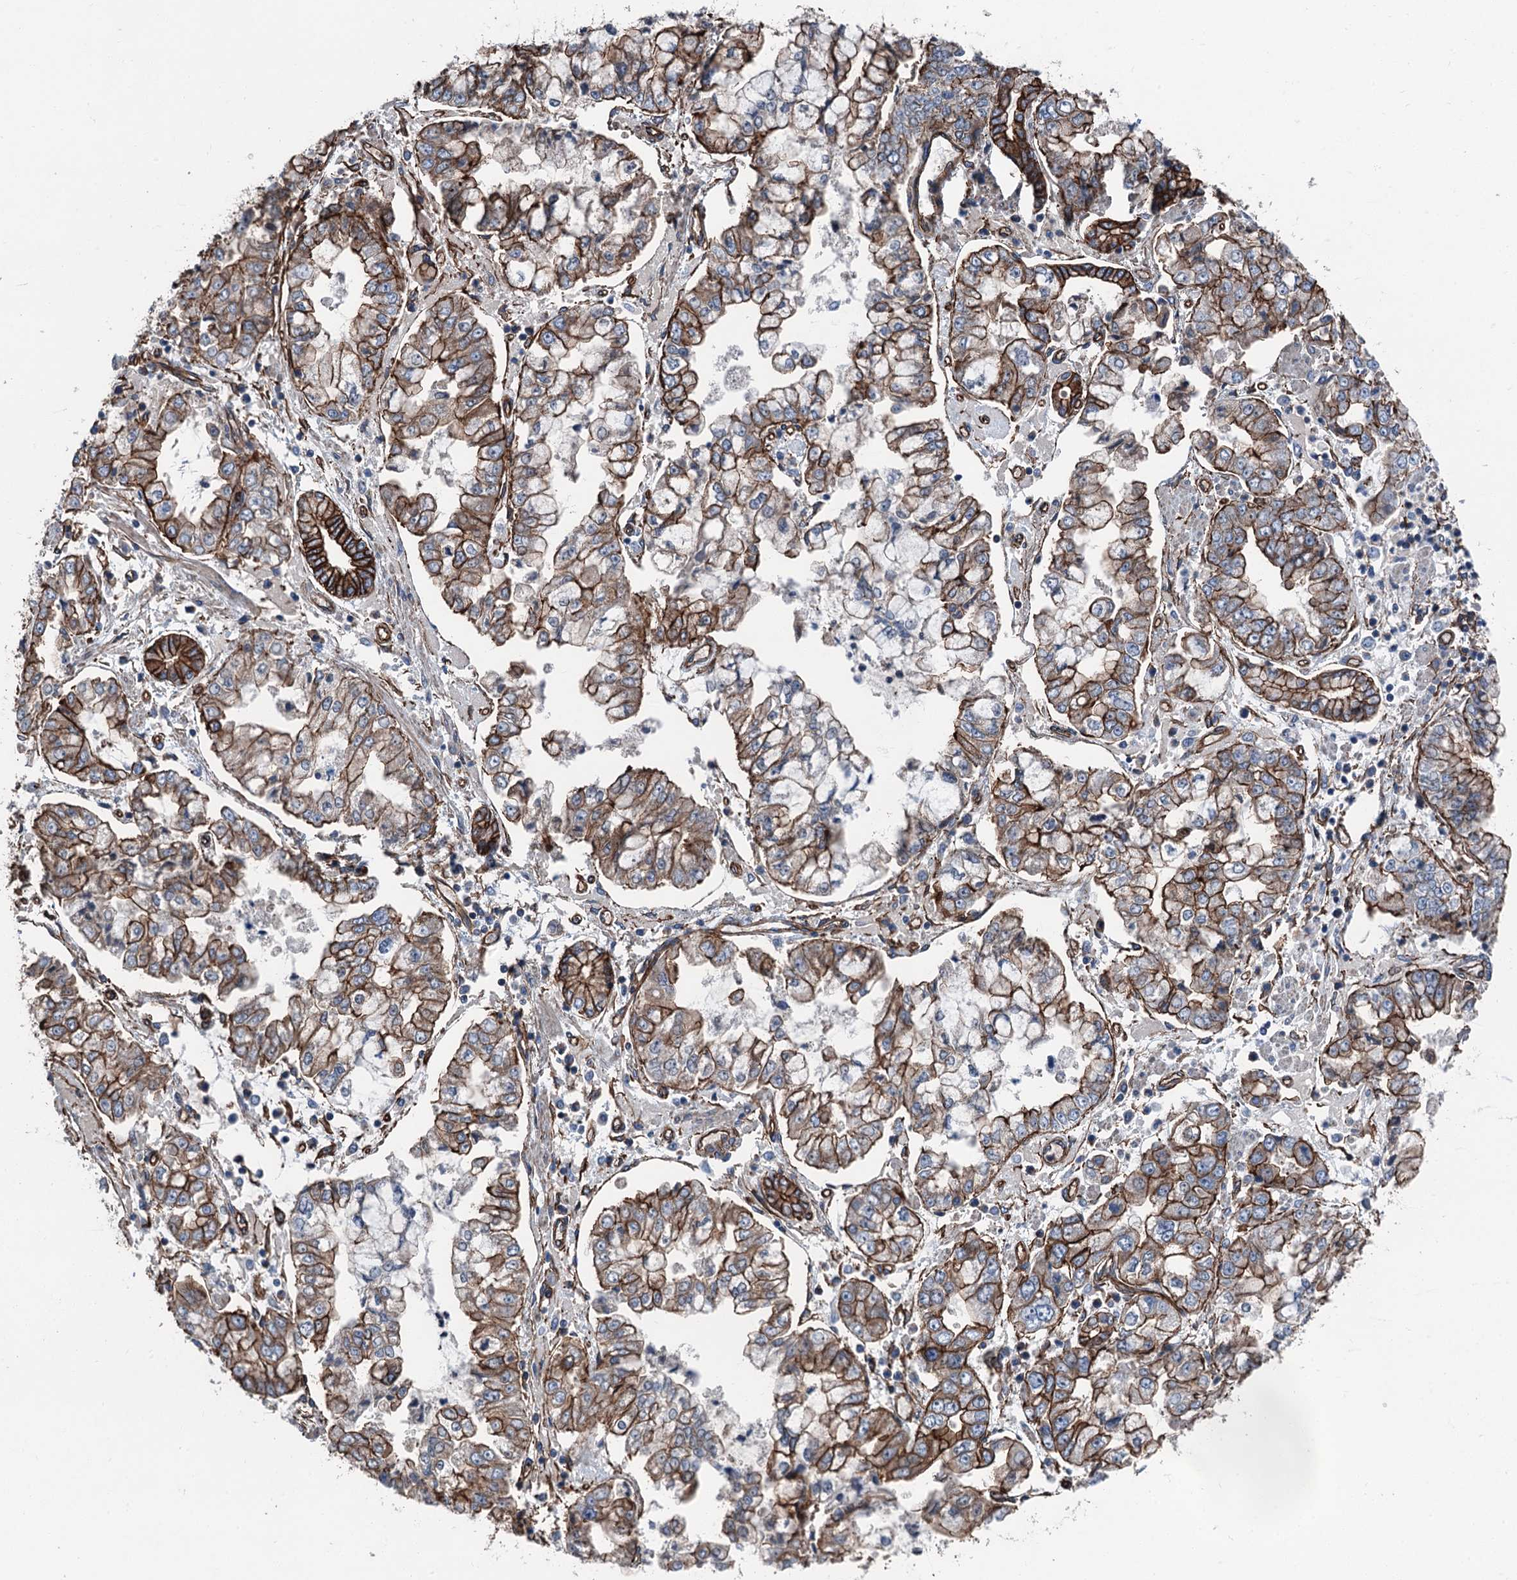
{"staining": {"intensity": "moderate", "quantity": ">75%", "location": "cytoplasmic/membranous"}, "tissue": "stomach cancer", "cell_type": "Tumor cells", "image_type": "cancer", "snomed": [{"axis": "morphology", "description": "Adenocarcinoma, NOS"}, {"axis": "topography", "description": "Stomach"}], "caption": "Tumor cells display moderate cytoplasmic/membranous expression in approximately >75% of cells in stomach cancer. Nuclei are stained in blue.", "gene": "NMRAL1", "patient": {"sex": "male", "age": 76}}